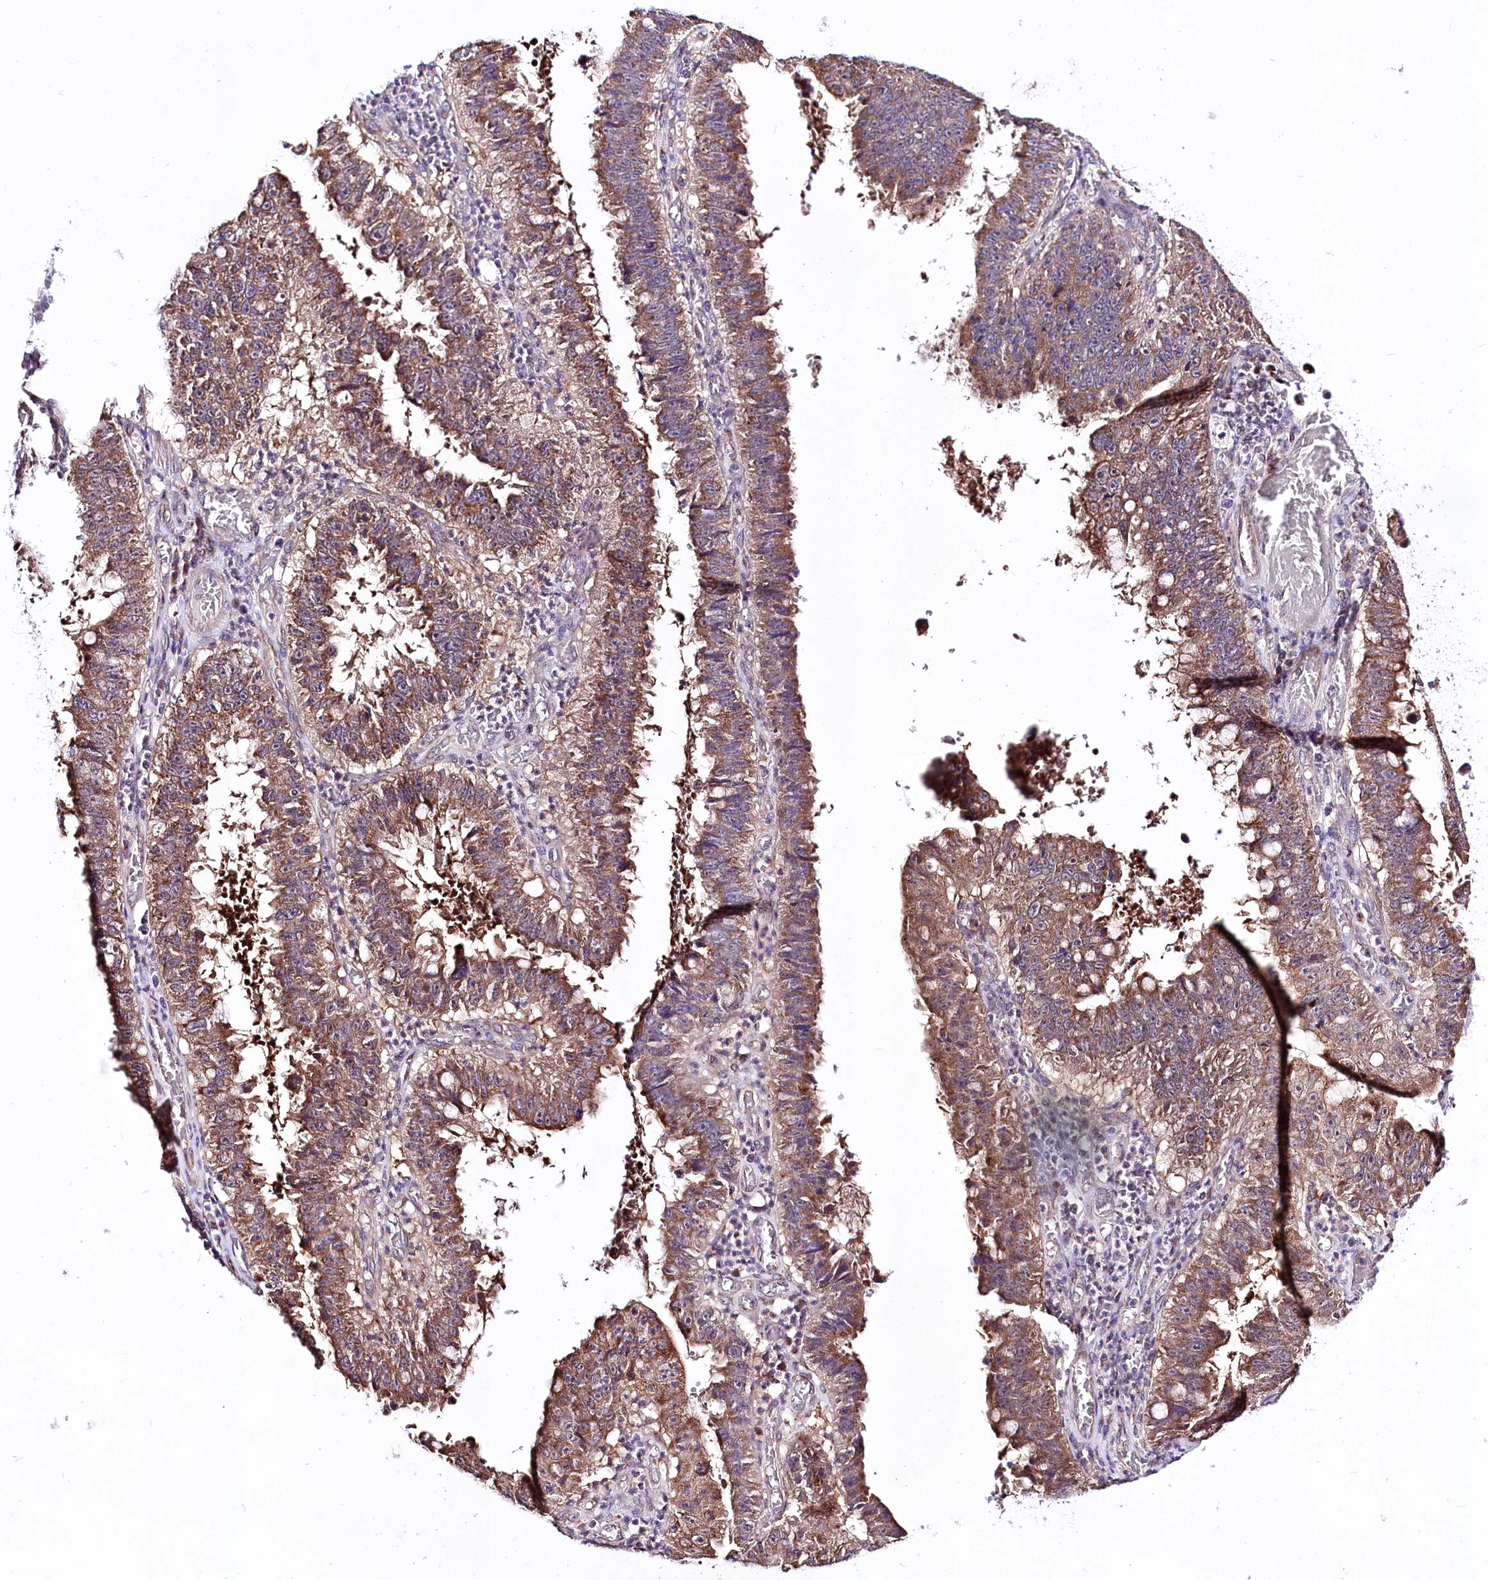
{"staining": {"intensity": "moderate", "quantity": ">75%", "location": "cytoplasmic/membranous"}, "tissue": "stomach cancer", "cell_type": "Tumor cells", "image_type": "cancer", "snomed": [{"axis": "morphology", "description": "Adenocarcinoma, NOS"}, {"axis": "topography", "description": "Stomach"}], "caption": "This is a histology image of IHC staining of adenocarcinoma (stomach), which shows moderate positivity in the cytoplasmic/membranous of tumor cells.", "gene": "ATE1", "patient": {"sex": "male", "age": 59}}